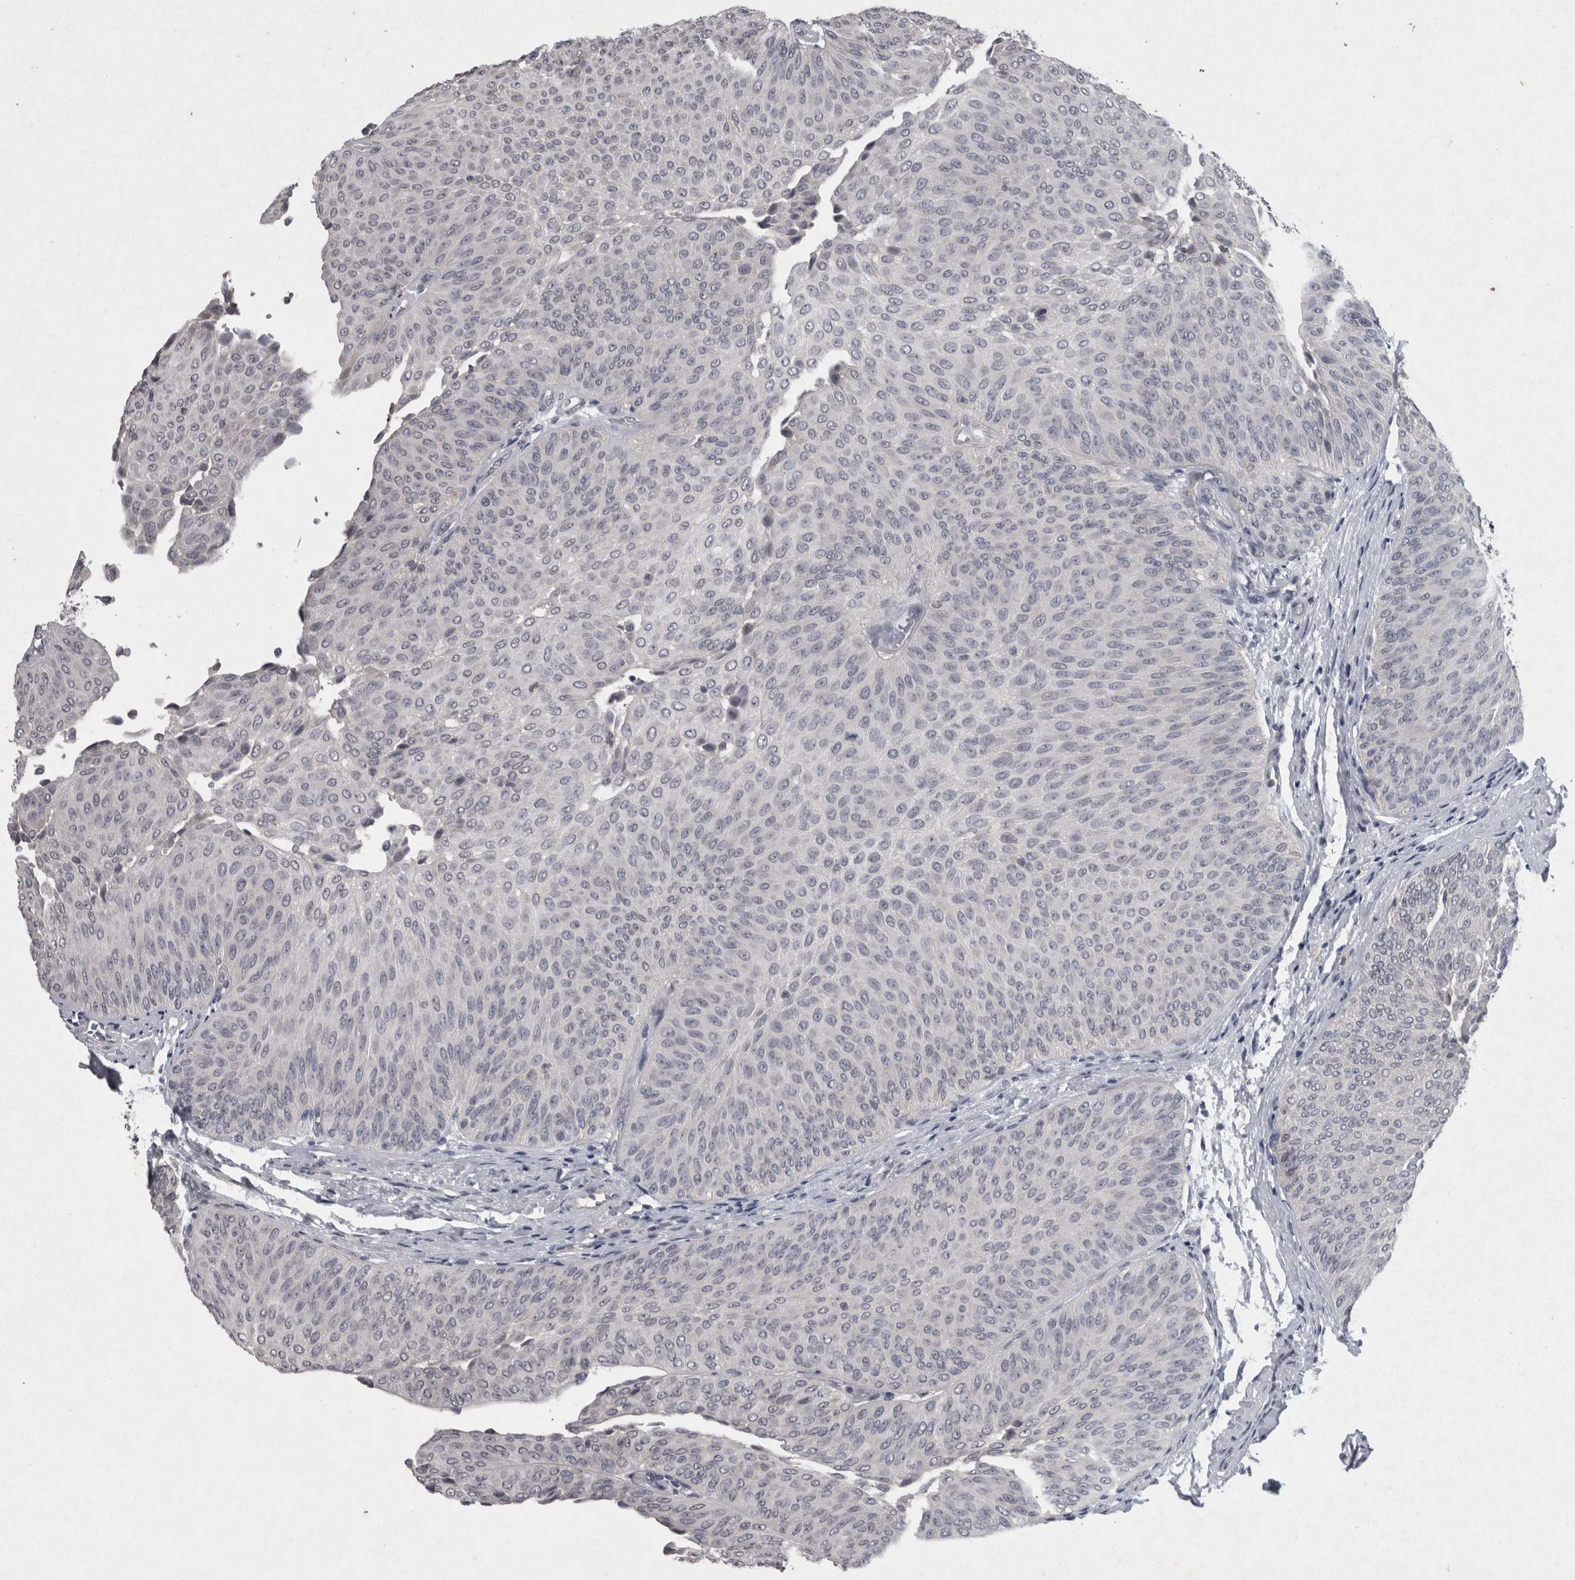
{"staining": {"intensity": "negative", "quantity": "none", "location": "none"}, "tissue": "urothelial cancer", "cell_type": "Tumor cells", "image_type": "cancer", "snomed": [{"axis": "morphology", "description": "Urothelial carcinoma, Low grade"}, {"axis": "topography", "description": "Urinary bladder"}], "caption": "A high-resolution histopathology image shows IHC staining of urothelial cancer, which shows no significant expression in tumor cells.", "gene": "WNT7A", "patient": {"sex": "female", "age": 60}}